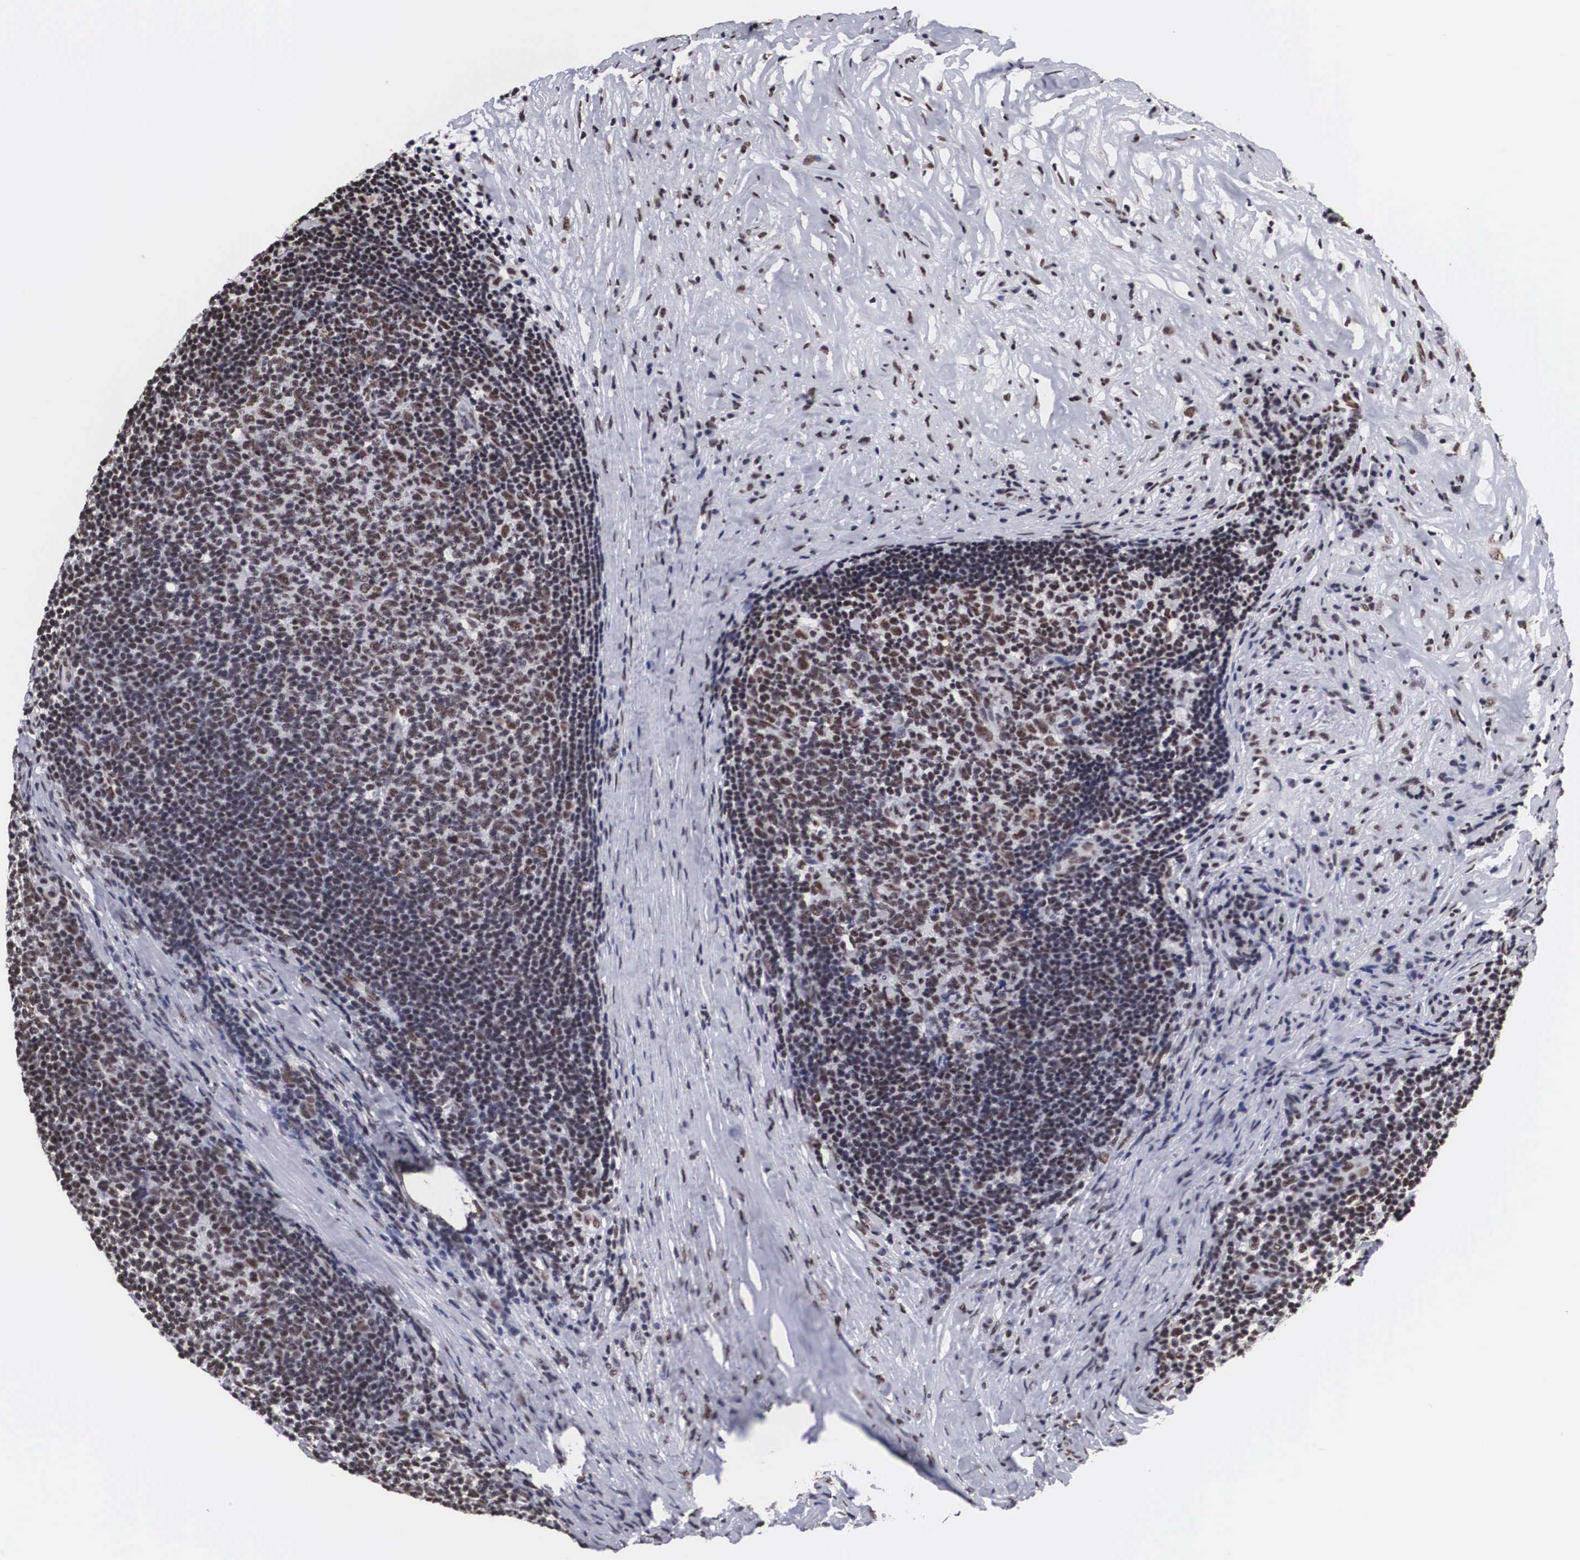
{"staining": {"intensity": "strong", "quantity": ">75%", "location": "nuclear"}, "tissue": "lymphoma", "cell_type": "Tumor cells", "image_type": "cancer", "snomed": [{"axis": "morphology", "description": "Malignant lymphoma, non-Hodgkin's type, Low grade"}, {"axis": "topography", "description": "Lymph node"}], "caption": "Human low-grade malignant lymphoma, non-Hodgkin's type stained with a protein marker displays strong staining in tumor cells.", "gene": "ACIN1", "patient": {"sex": "male", "age": 74}}